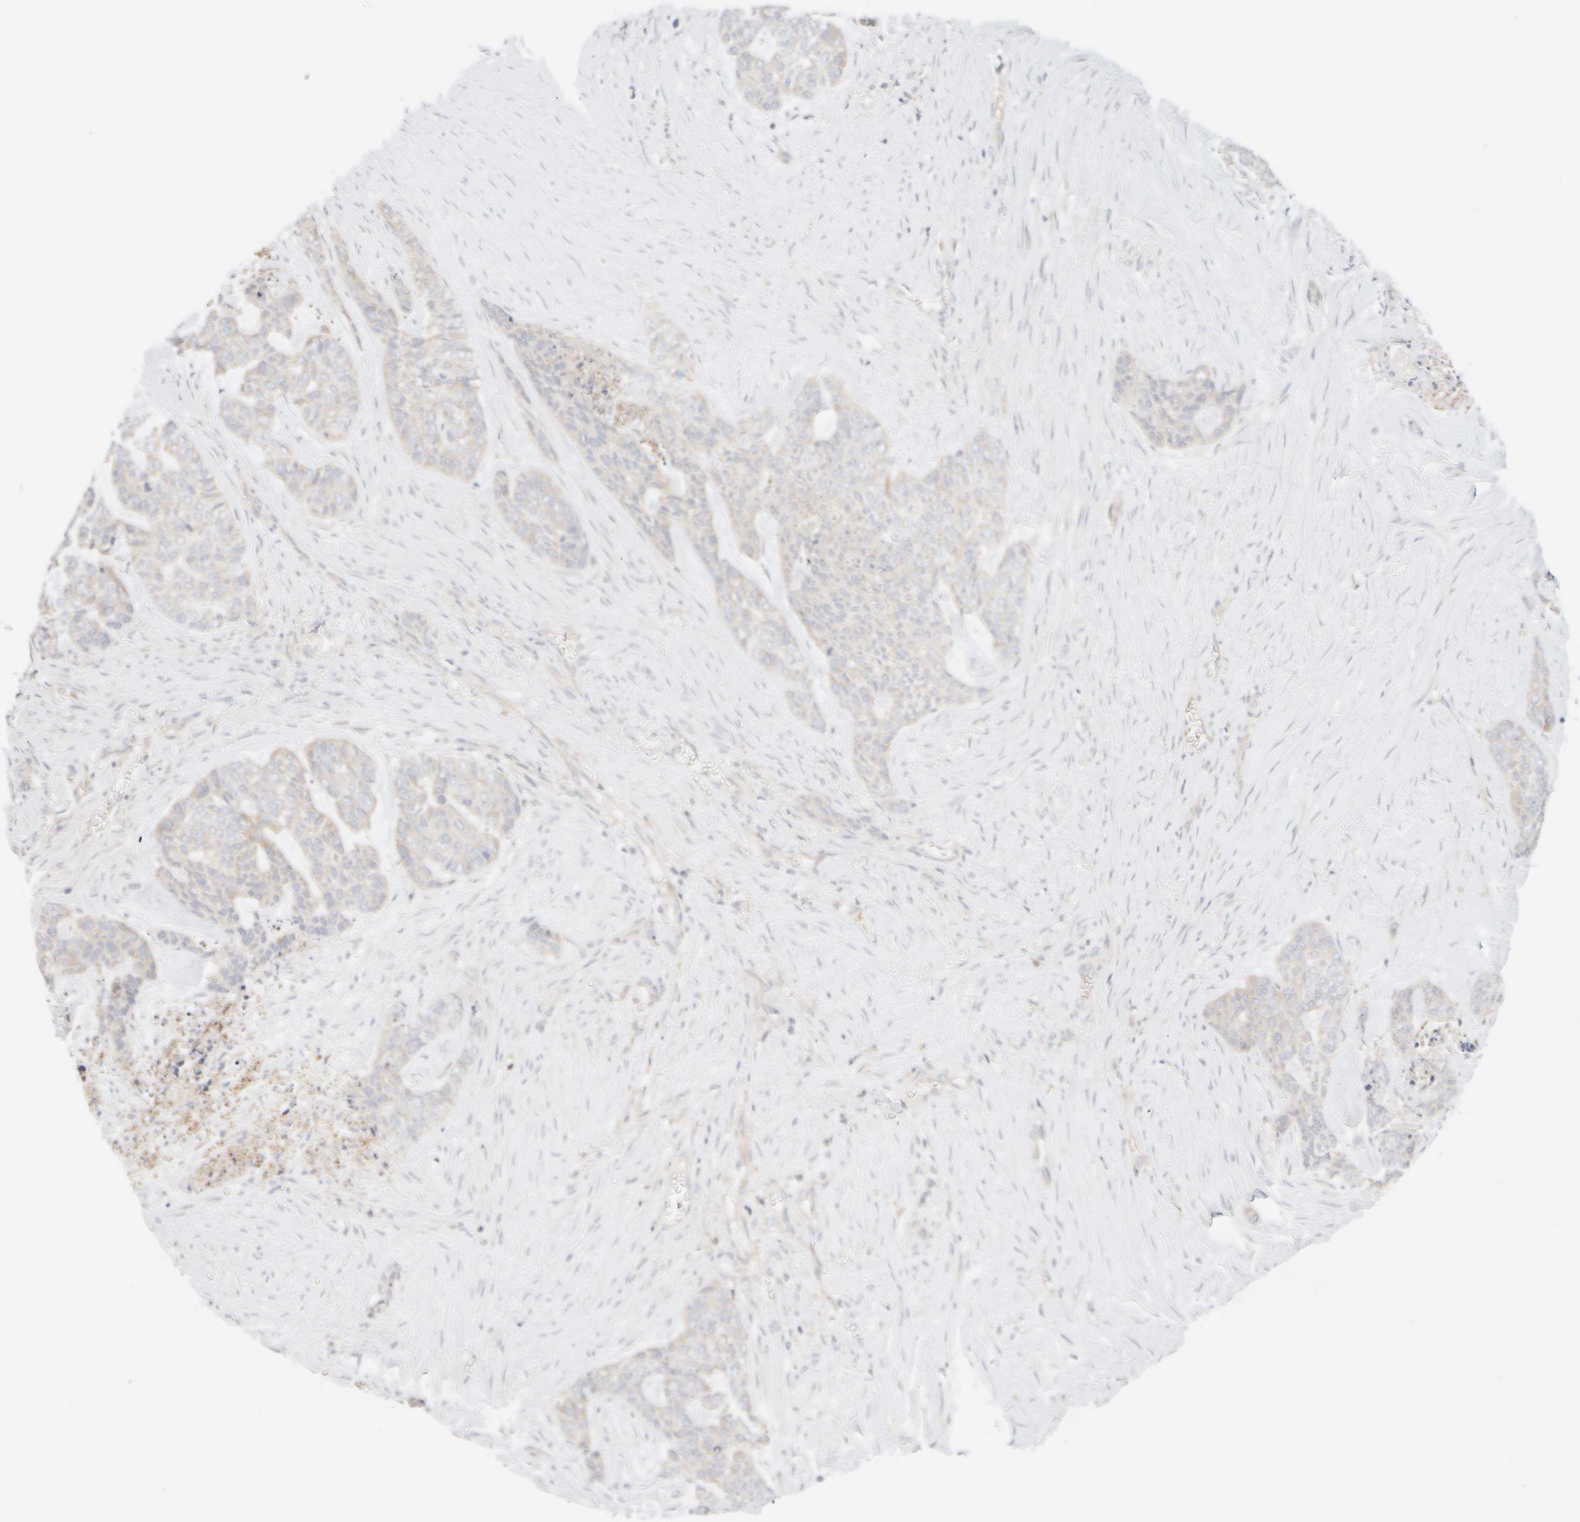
{"staining": {"intensity": "weak", "quantity": "<25%", "location": "cytoplasmic/membranous"}, "tissue": "skin cancer", "cell_type": "Tumor cells", "image_type": "cancer", "snomed": [{"axis": "morphology", "description": "Basal cell carcinoma"}, {"axis": "topography", "description": "Skin"}], "caption": "Tumor cells show no significant protein staining in skin basal cell carcinoma.", "gene": "RABEP1", "patient": {"sex": "female", "age": 64}}